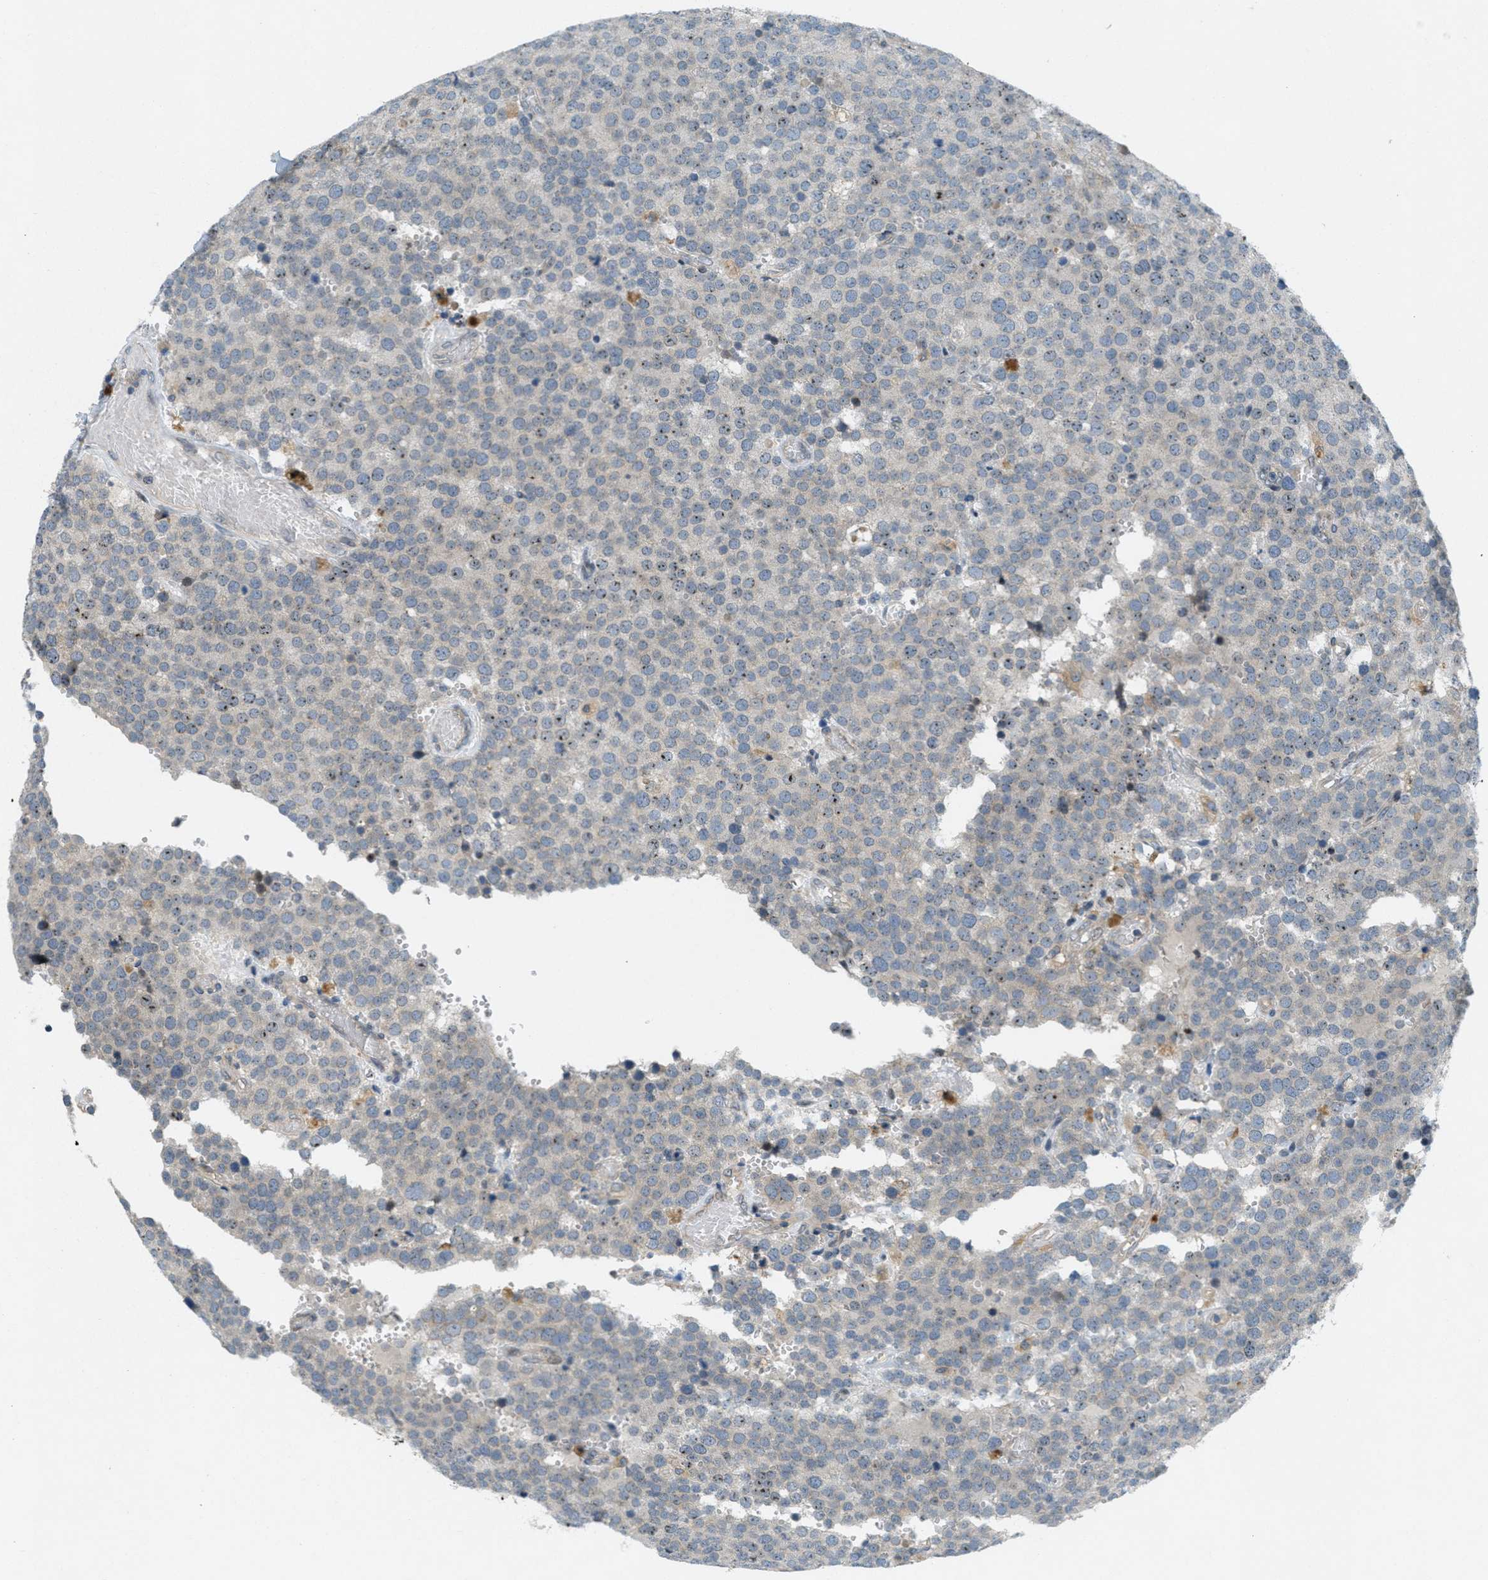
{"staining": {"intensity": "weak", "quantity": "<25%", "location": "nuclear"}, "tissue": "testis cancer", "cell_type": "Tumor cells", "image_type": "cancer", "snomed": [{"axis": "morphology", "description": "Normal tissue, NOS"}, {"axis": "morphology", "description": "Seminoma, NOS"}, {"axis": "topography", "description": "Testis"}], "caption": "Testis cancer (seminoma) stained for a protein using immunohistochemistry reveals no staining tumor cells.", "gene": "SIGMAR1", "patient": {"sex": "male", "age": 71}}